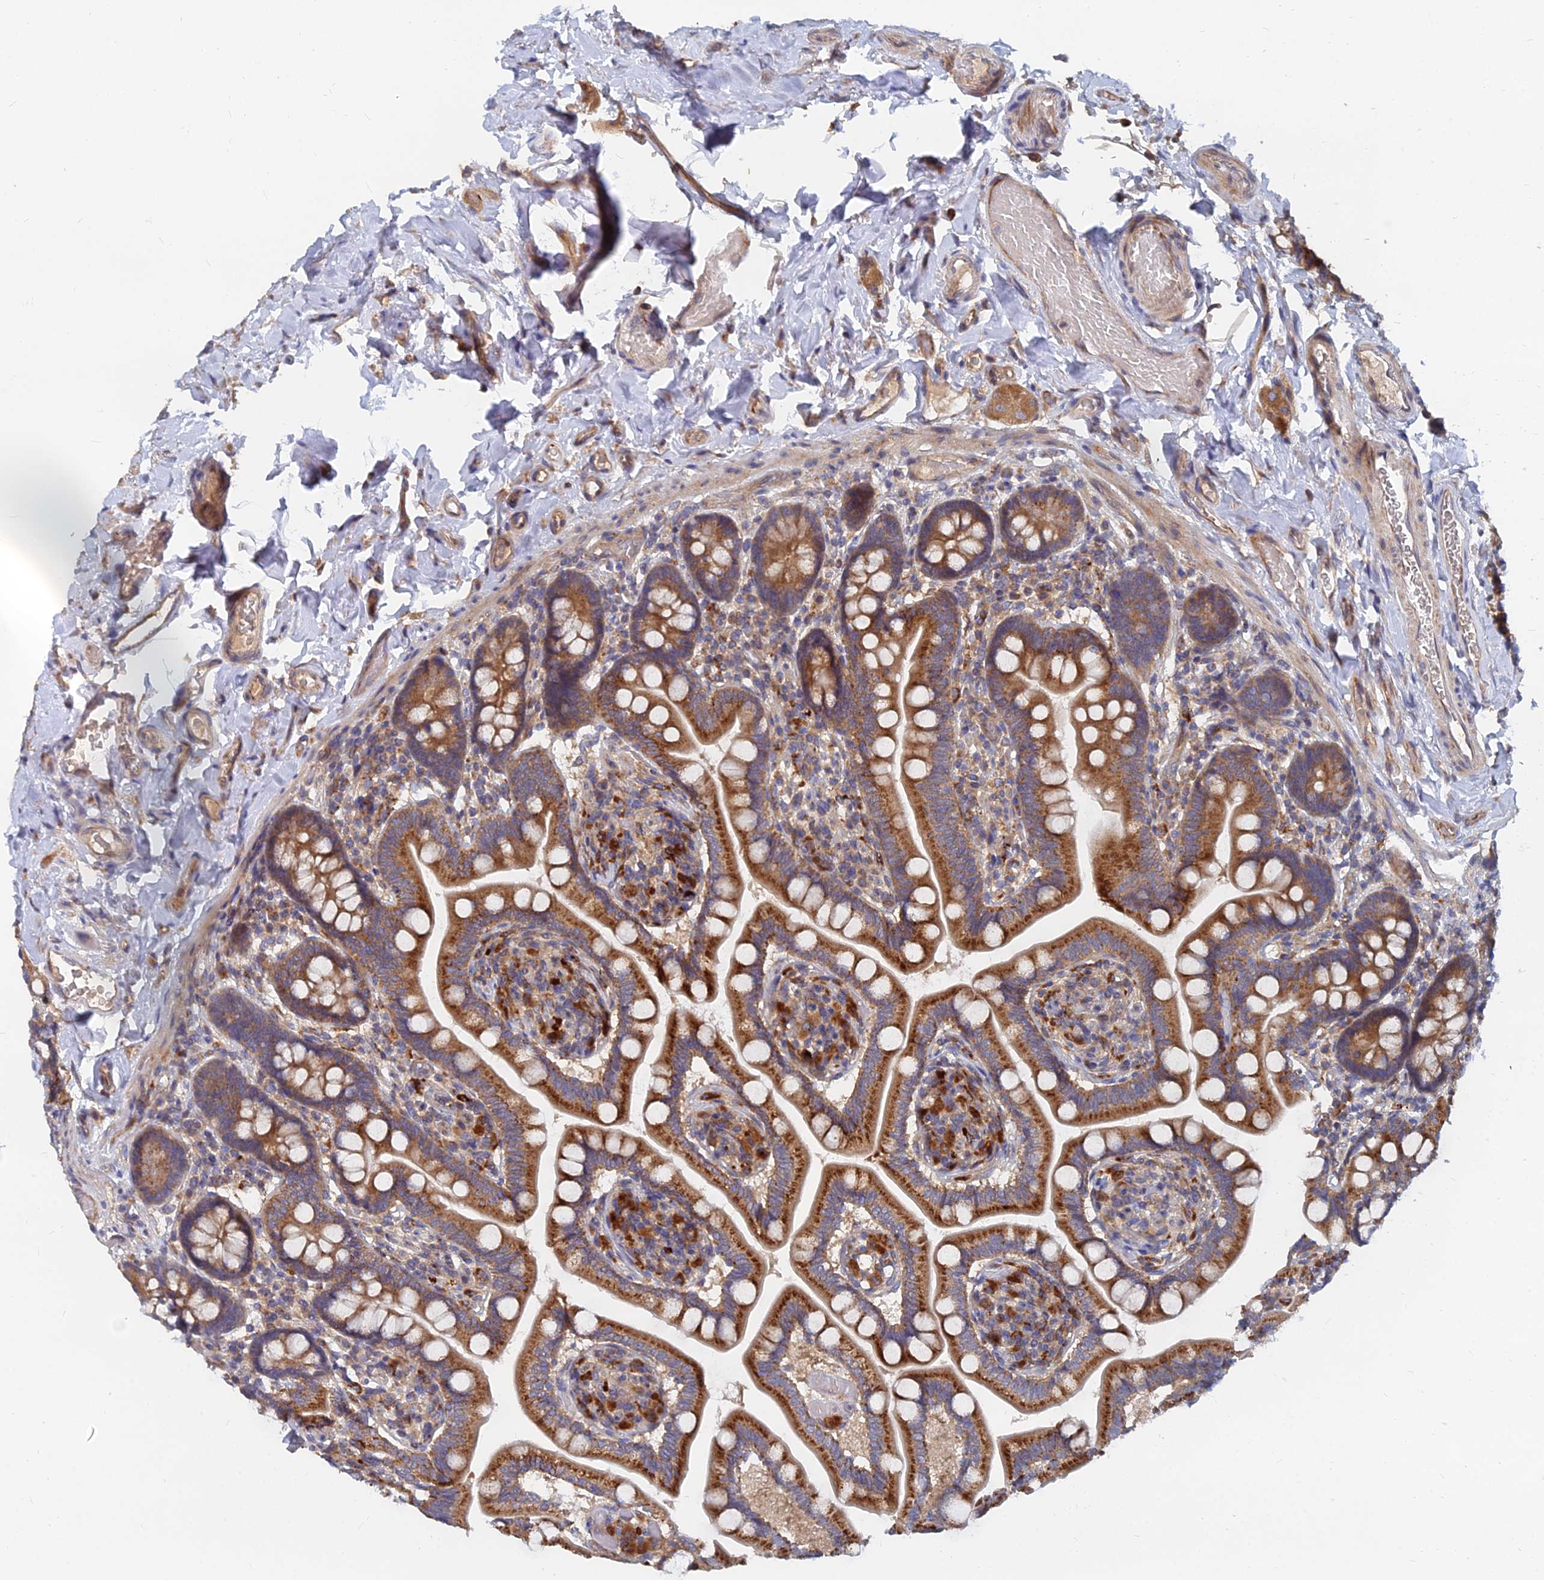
{"staining": {"intensity": "strong", "quantity": ">75%", "location": "cytoplasmic/membranous"}, "tissue": "small intestine", "cell_type": "Glandular cells", "image_type": "normal", "snomed": [{"axis": "morphology", "description": "Normal tissue, NOS"}, {"axis": "topography", "description": "Small intestine"}], "caption": "A photomicrograph showing strong cytoplasmic/membranous expression in about >75% of glandular cells in normal small intestine, as visualized by brown immunohistochemical staining.", "gene": "CCZ1B", "patient": {"sex": "female", "age": 64}}